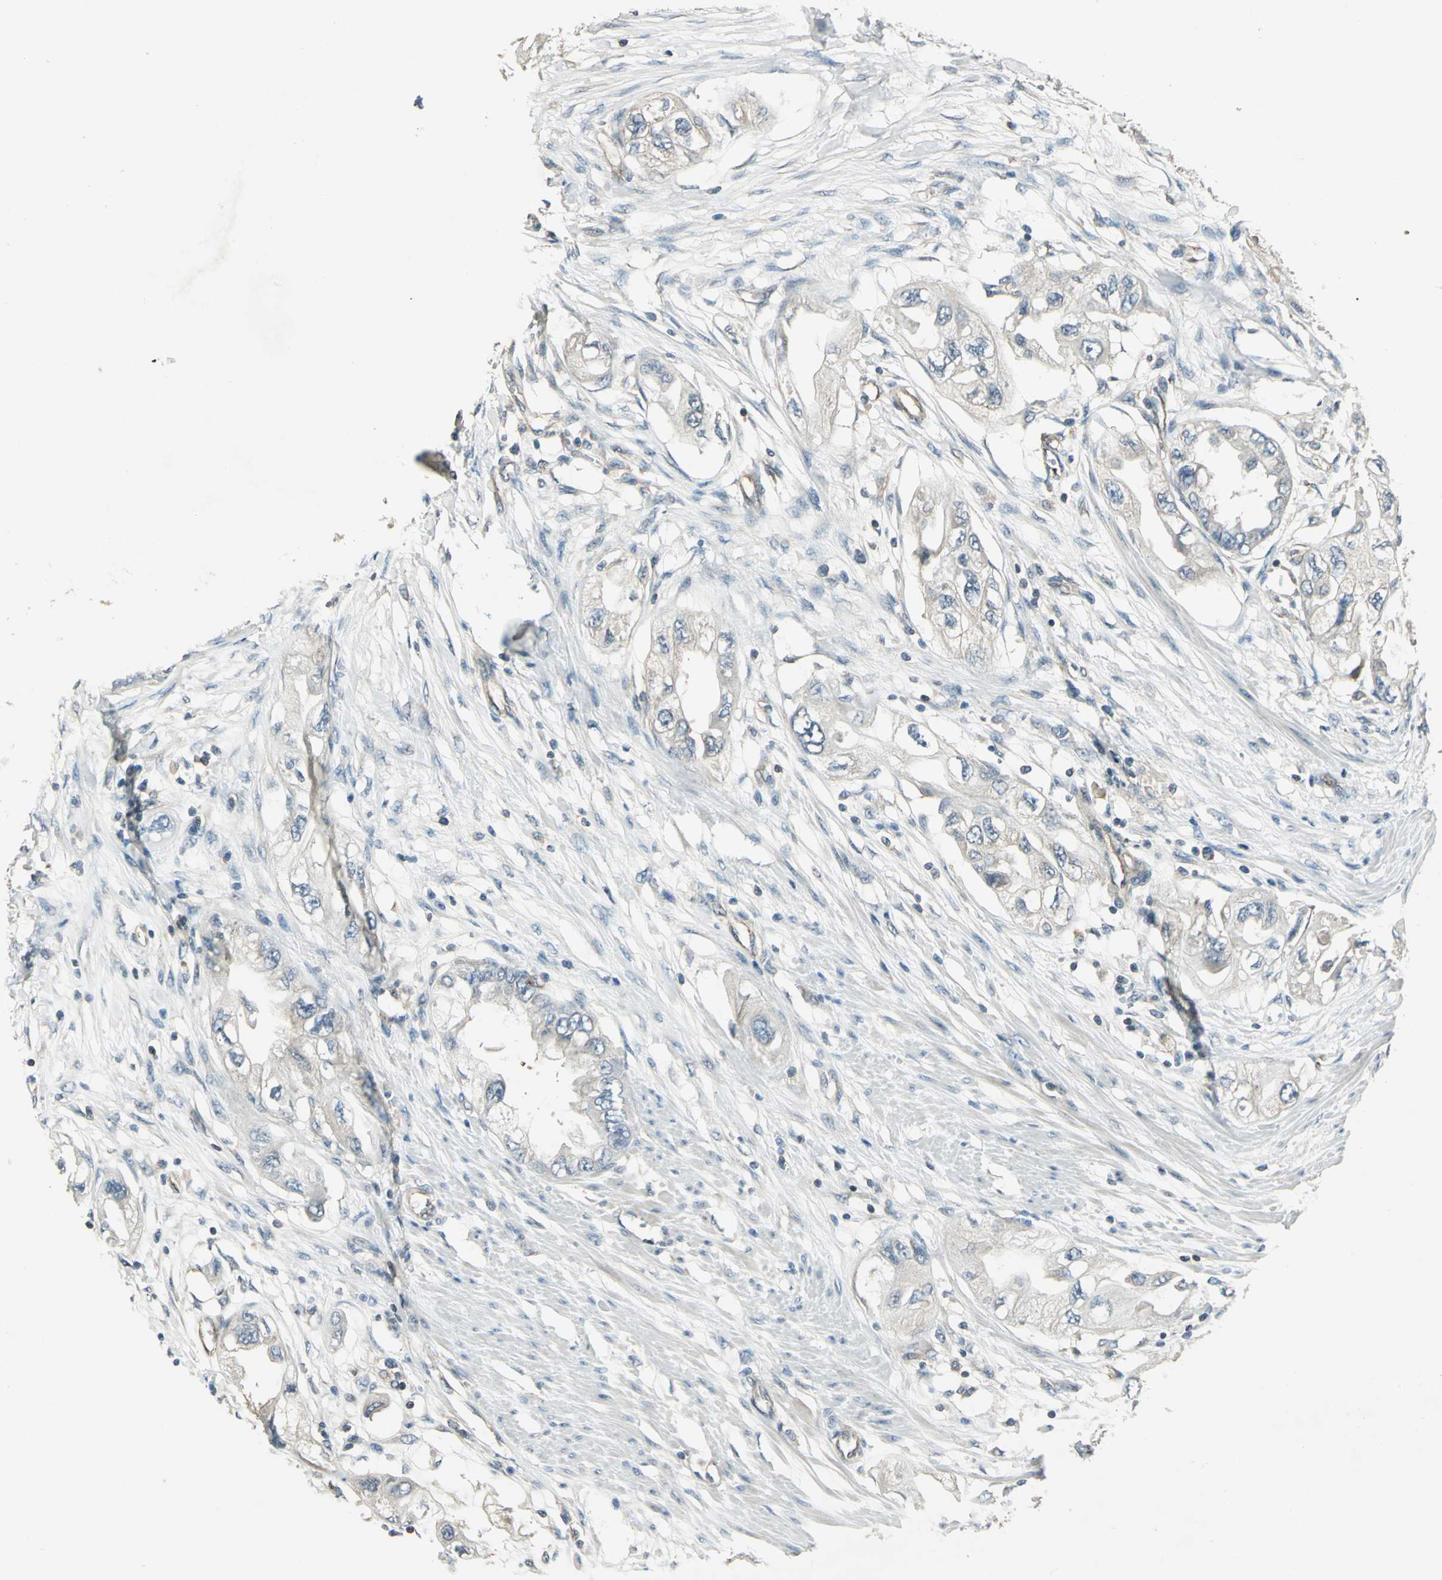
{"staining": {"intensity": "negative", "quantity": "none", "location": "none"}, "tissue": "endometrial cancer", "cell_type": "Tumor cells", "image_type": "cancer", "snomed": [{"axis": "morphology", "description": "Adenocarcinoma, NOS"}, {"axis": "topography", "description": "Endometrium"}], "caption": "Endometrial adenocarcinoma stained for a protein using immunohistochemistry (IHC) reveals no expression tumor cells.", "gene": "RAPGEF1", "patient": {"sex": "female", "age": 67}}